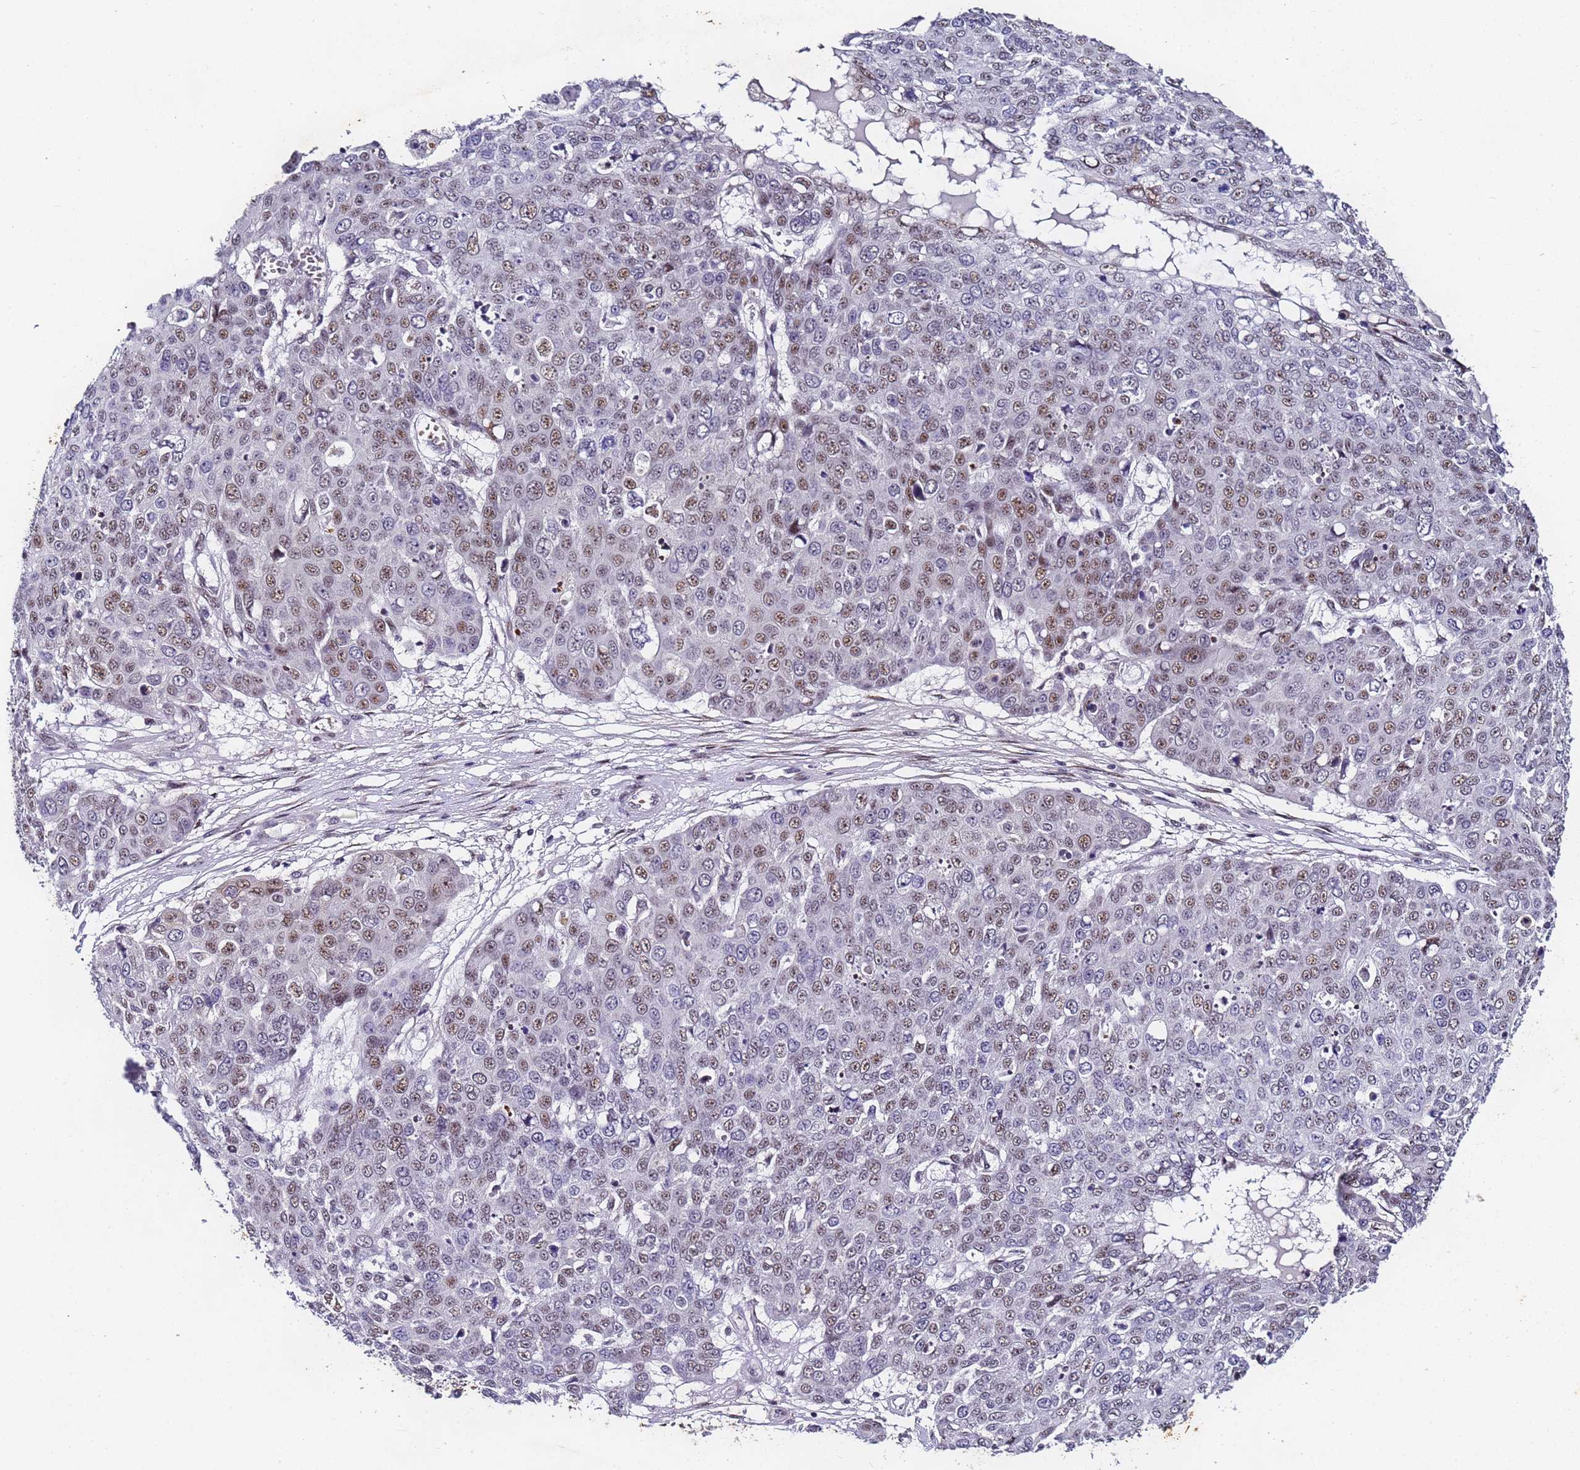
{"staining": {"intensity": "moderate", "quantity": "25%-75%", "location": "nuclear"}, "tissue": "skin cancer", "cell_type": "Tumor cells", "image_type": "cancer", "snomed": [{"axis": "morphology", "description": "Normal tissue, NOS"}, {"axis": "morphology", "description": "Squamous cell carcinoma, NOS"}, {"axis": "topography", "description": "Skin"}], "caption": "Immunohistochemistry of skin cancer (squamous cell carcinoma) exhibits medium levels of moderate nuclear positivity in about 25%-75% of tumor cells. (DAB = brown stain, brightfield microscopy at high magnification).", "gene": "FNBP4", "patient": {"sex": "male", "age": 72}}